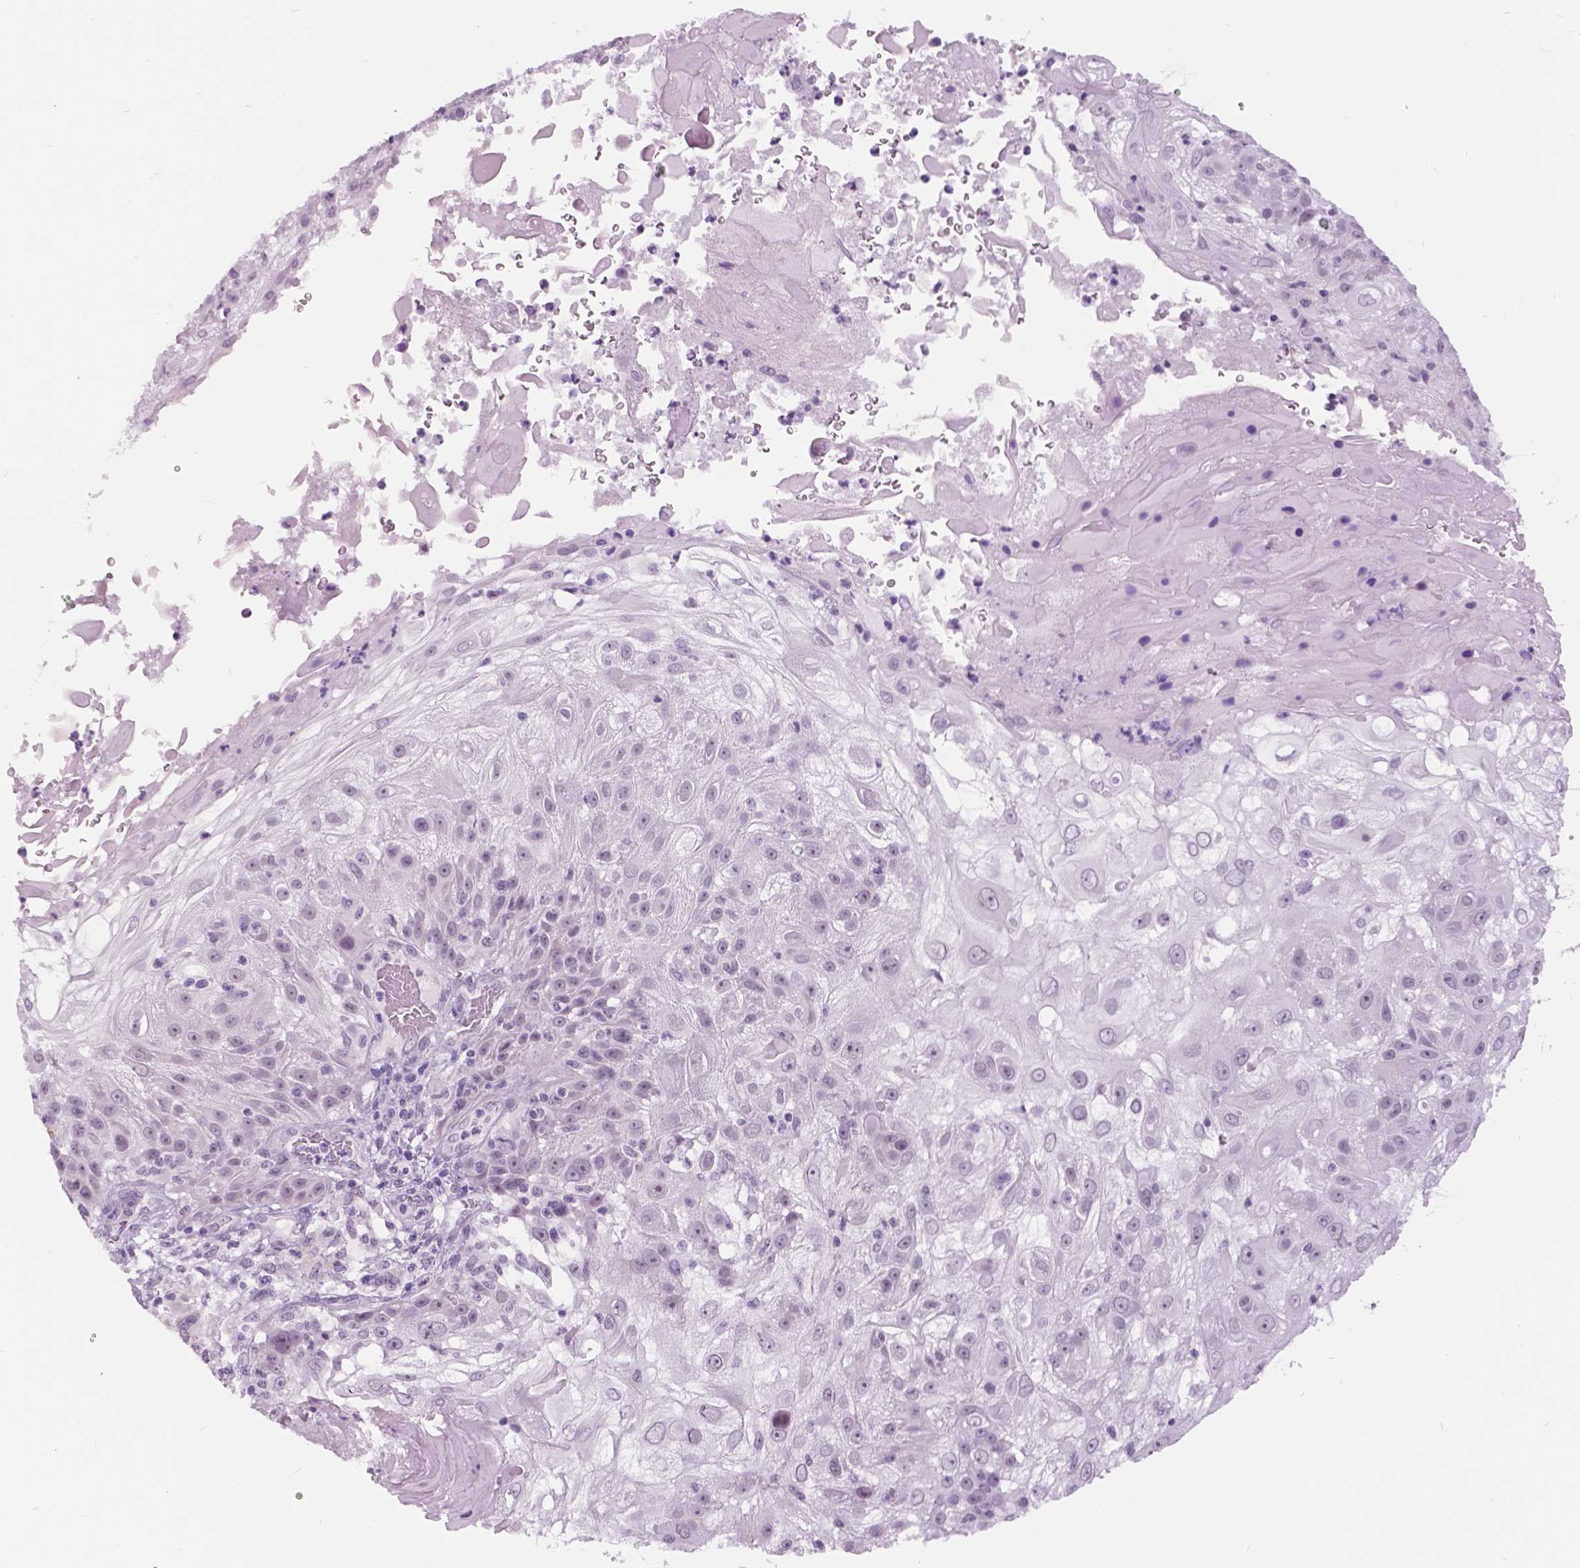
{"staining": {"intensity": "negative", "quantity": "none", "location": "none"}, "tissue": "skin cancer", "cell_type": "Tumor cells", "image_type": "cancer", "snomed": [{"axis": "morphology", "description": "Normal tissue, NOS"}, {"axis": "morphology", "description": "Squamous cell carcinoma, NOS"}, {"axis": "topography", "description": "Skin"}], "caption": "This is an immunohistochemistry (IHC) image of skin squamous cell carcinoma. There is no expression in tumor cells.", "gene": "MYOM1", "patient": {"sex": "female", "age": 83}}